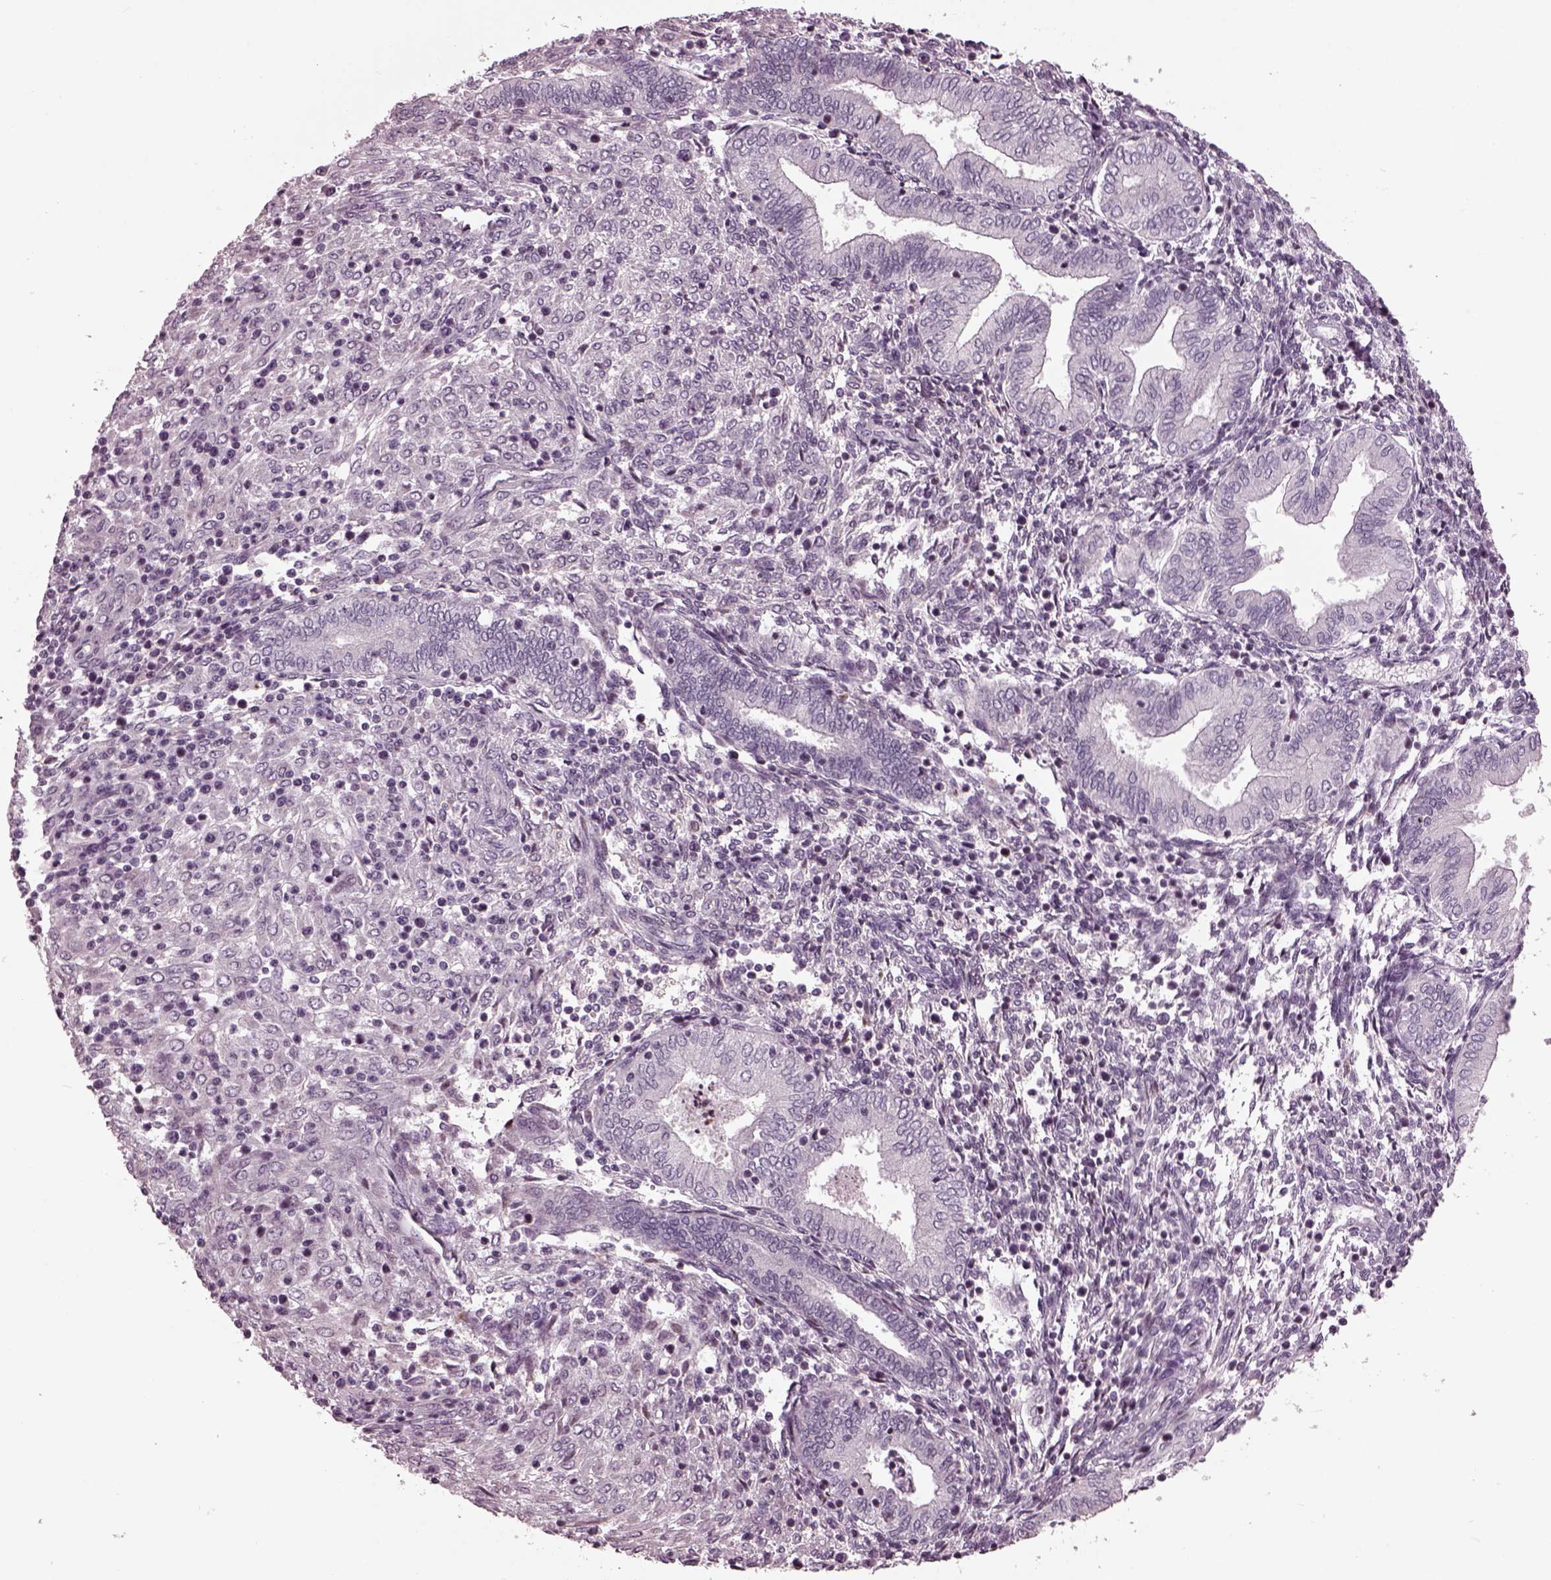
{"staining": {"intensity": "negative", "quantity": "none", "location": "none"}, "tissue": "endometrium", "cell_type": "Cells in endometrial stroma", "image_type": "normal", "snomed": [{"axis": "morphology", "description": "Normal tissue, NOS"}, {"axis": "topography", "description": "Endometrium"}], "caption": "Immunohistochemical staining of normal human endometrium displays no significant positivity in cells in endometrial stroma. (DAB IHC with hematoxylin counter stain).", "gene": "GAL", "patient": {"sex": "female", "age": 42}}